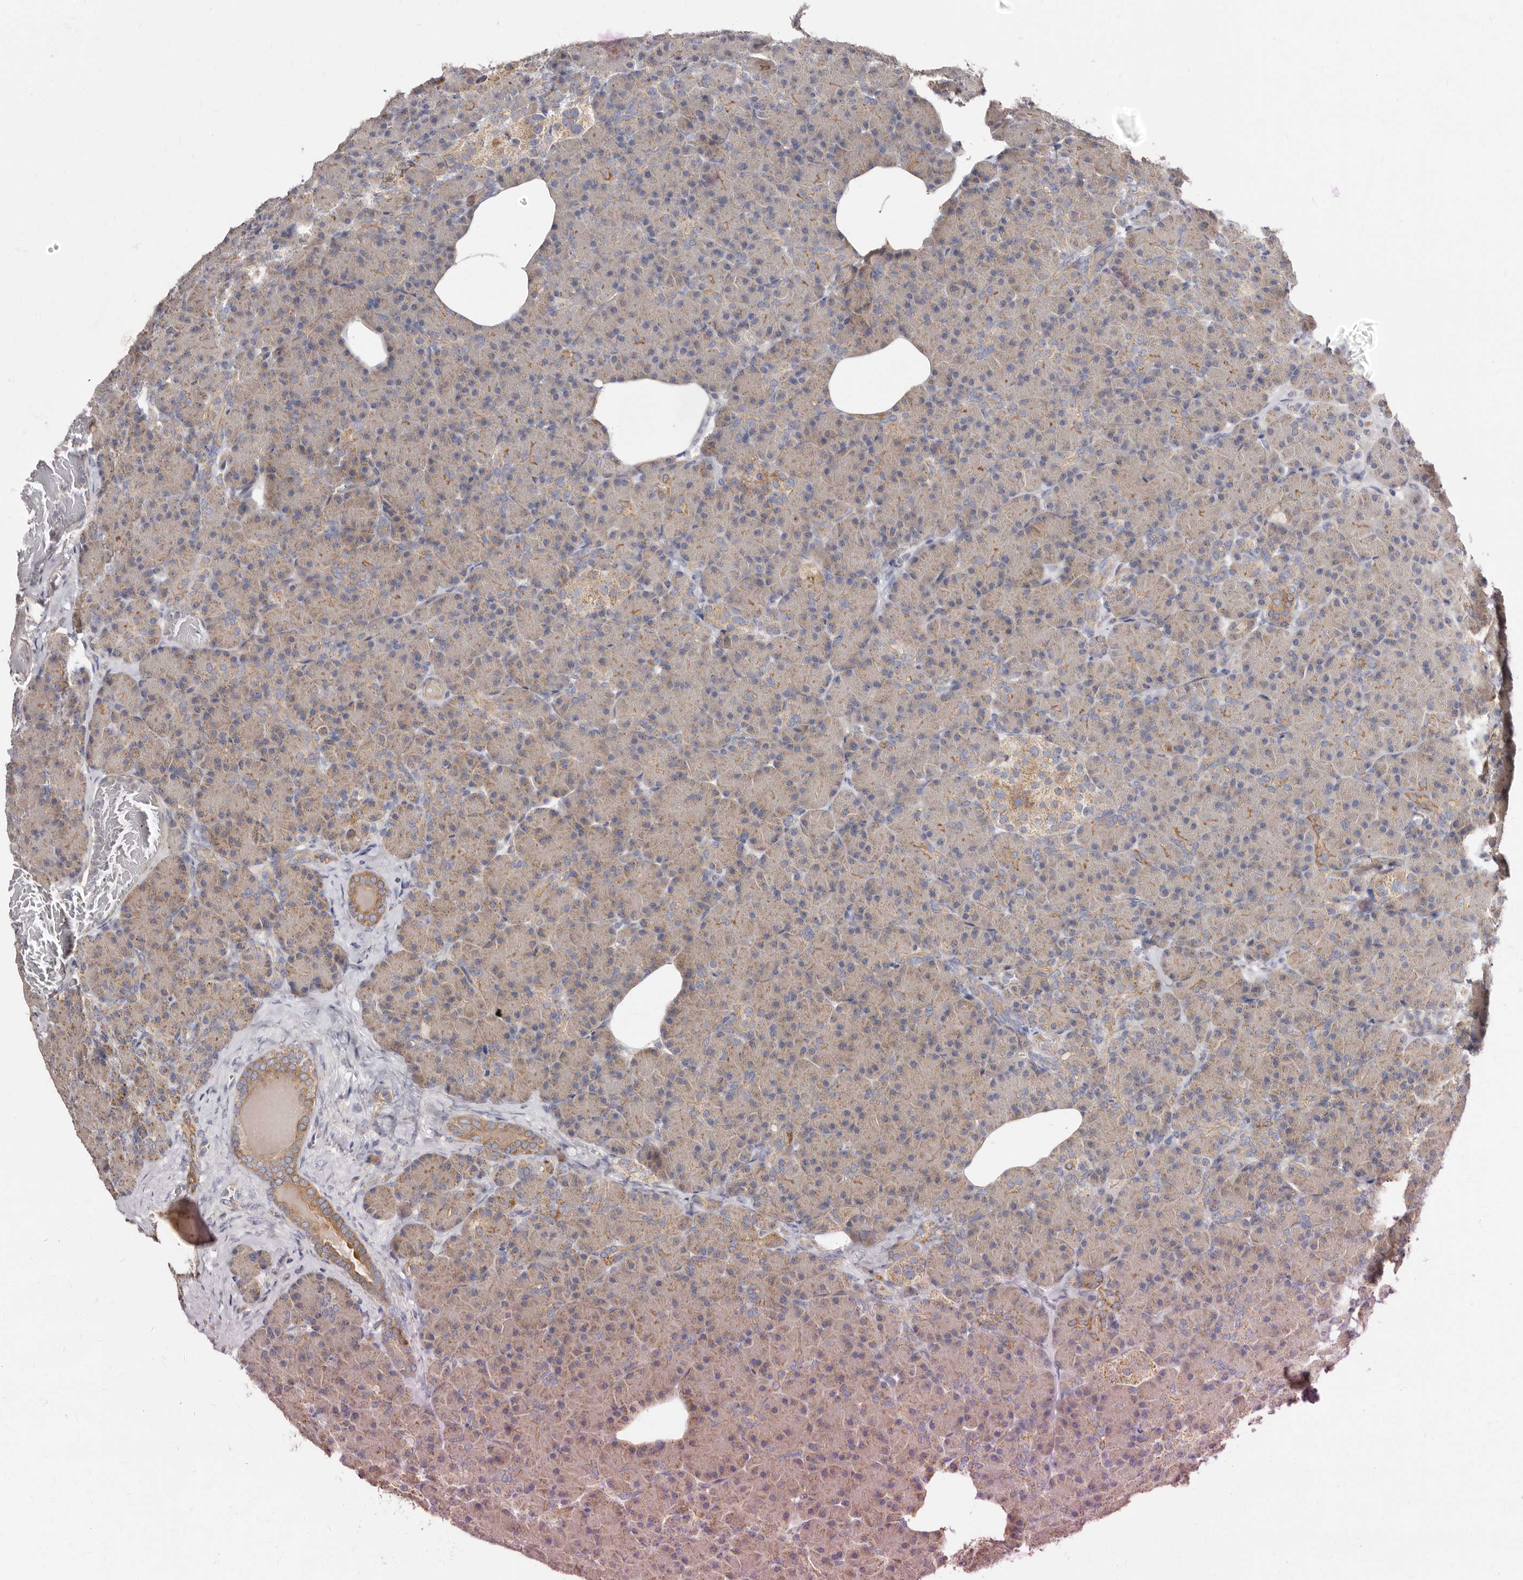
{"staining": {"intensity": "moderate", "quantity": ">75%", "location": "cytoplasmic/membranous"}, "tissue": "pancreas", "cell_type": "Exocrine glandular cells", "image_type": "normal", "snomed": [{"axis": "morphology", "description": "Normal tissue, NOS"}, {"axis": "topography", "description": "Pancreas"}], "caption": "Brown immunohistochemical staining in benign human pancreas shows moderate cytoplasmic/membranous expression in about >75% of exocrine glandular cells. (DAB = brown stain, brightfield microscopy at high magnification).", "gene": "BAIAP2L1", "patient": {"sex": "female", "age": 43}}